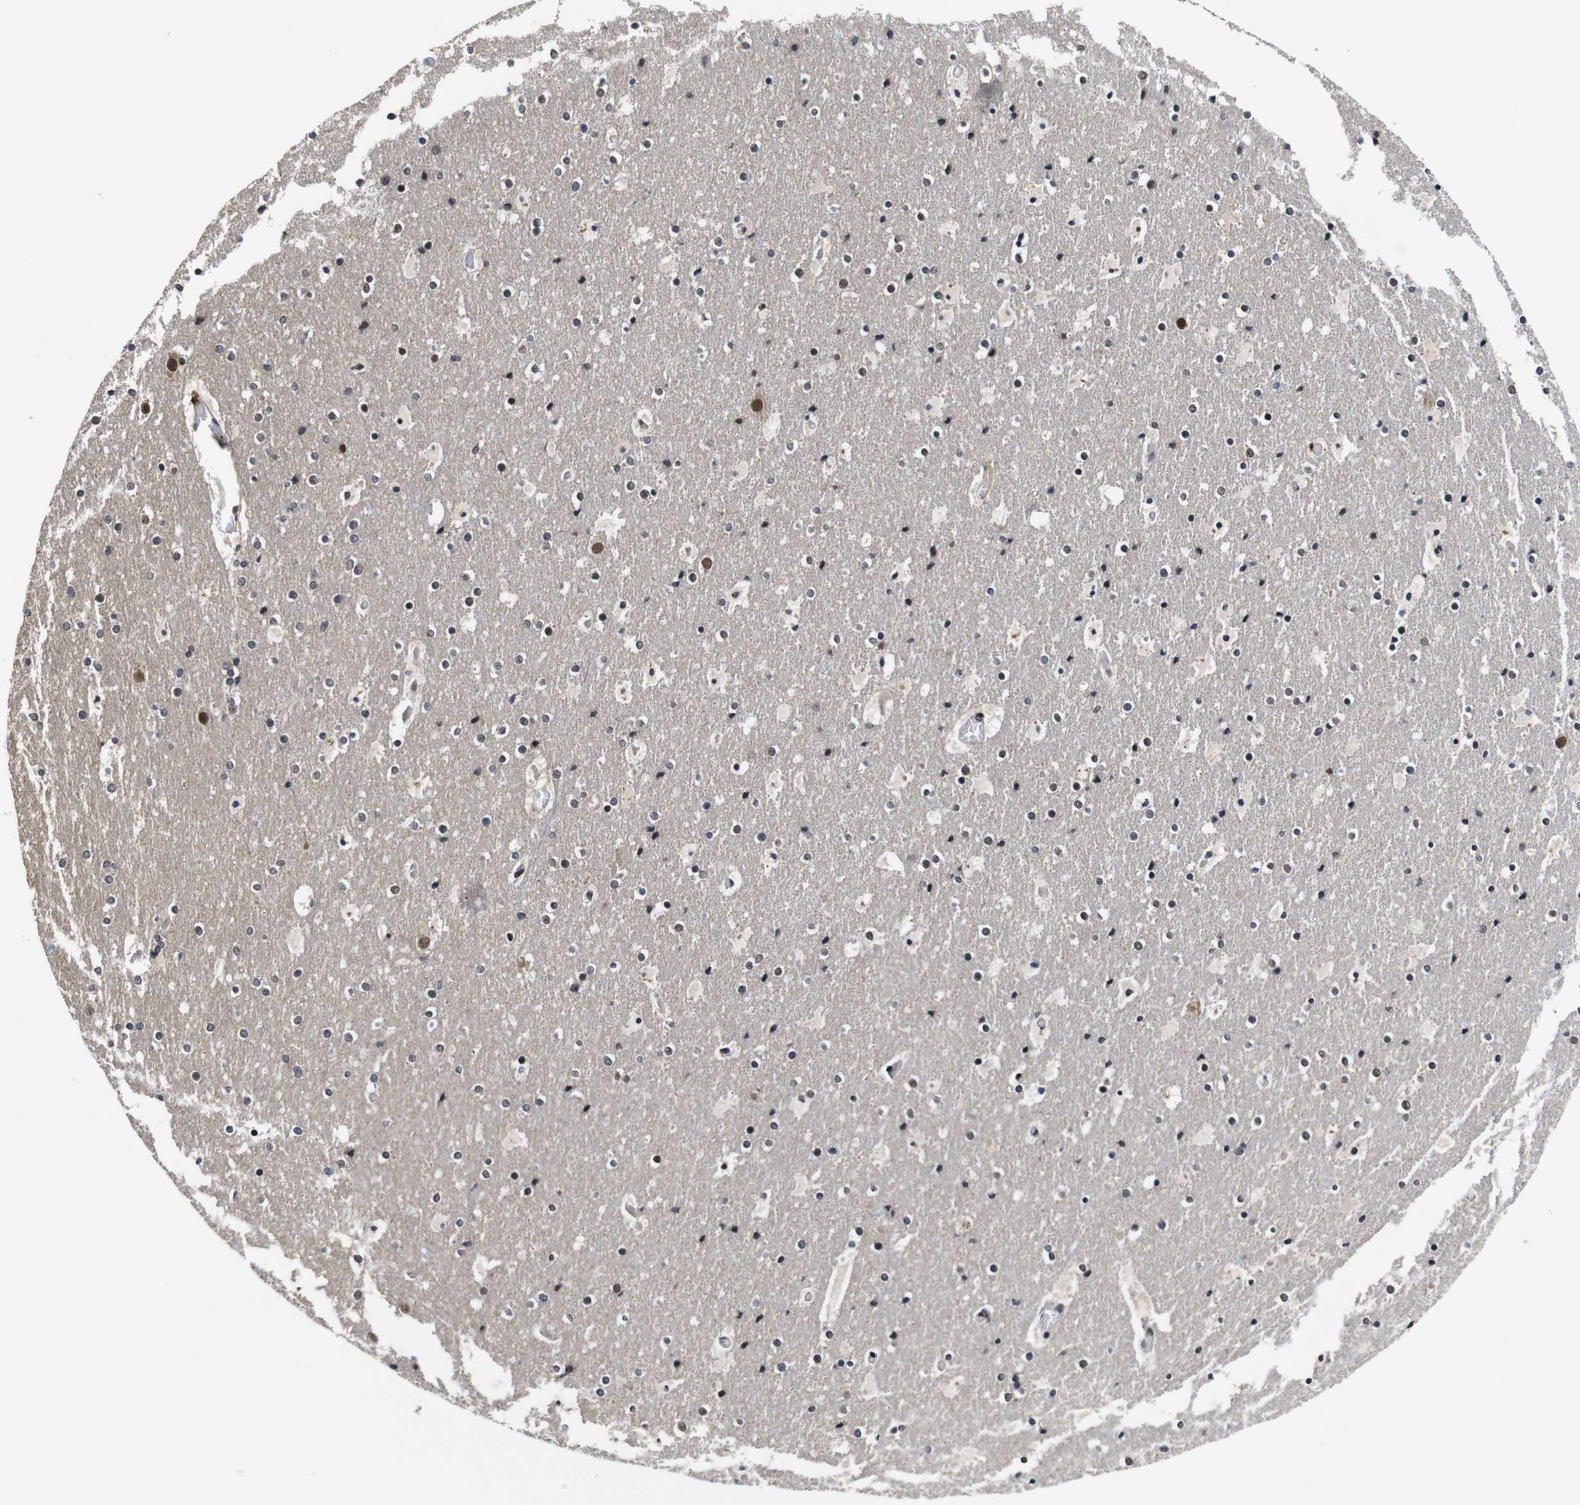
{"staining": {"intensity": "negative", "quantity": "none", "location": "none"}, "tissue": "cerebral cortex", "cell_type": "Endothelial cells", "image_type": "normal", "snomed": [{"axis": "morphology", "description": "Normal tissue, NOS"}, {"axis": "topography", "description": "Cerebral cortex"}], "caption": "High power microscopy photomicrograph of an immunohistochemistry (IHC) histopathology image of benign cerebral cortex, revealing no significant positivity in endothelial cells.", "gene": "ZBTB46", "patient": {"sex": "male", "age": 57}}